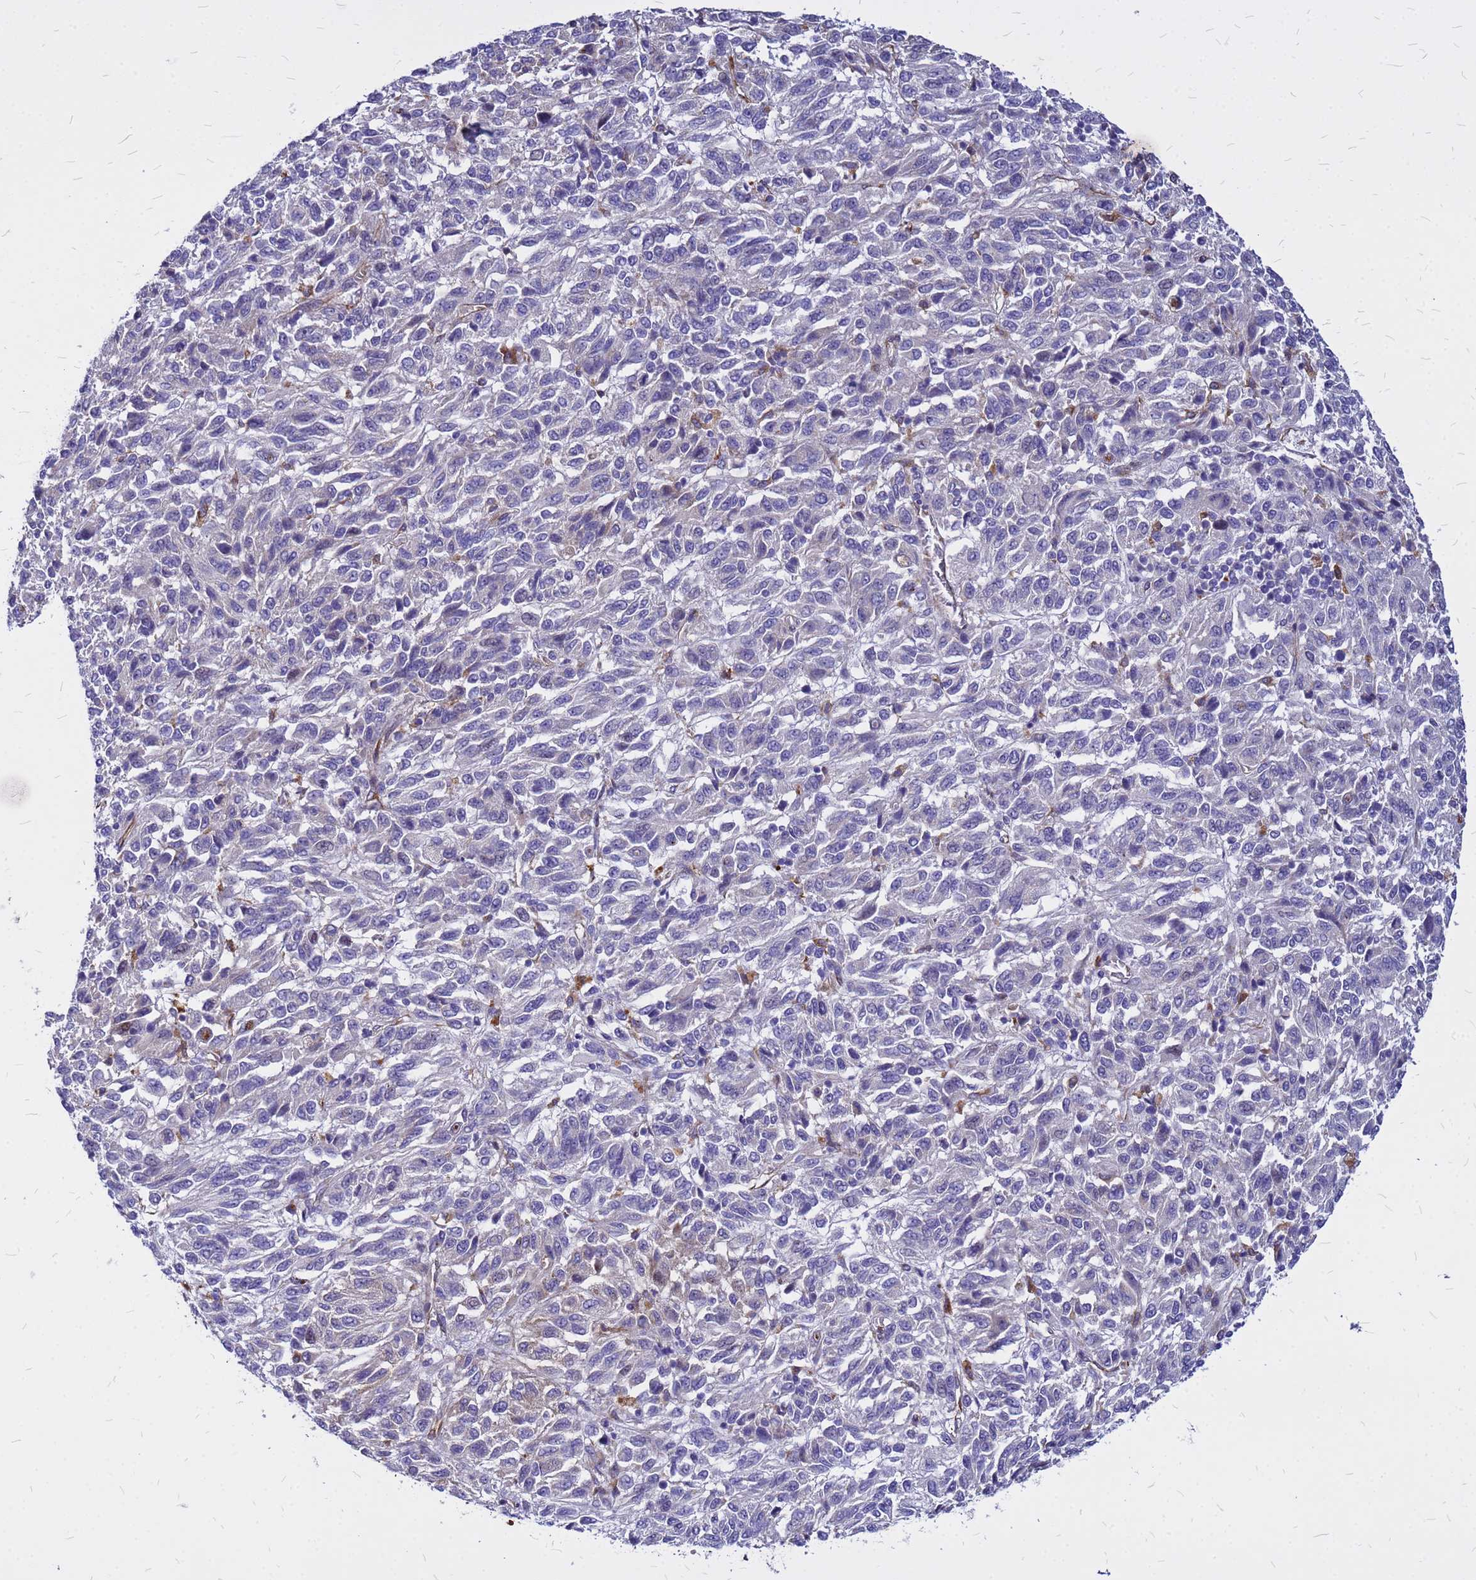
{"staining": {"intensity": "negative", "quantity": "none", "location": "none"}, "tissue": "melanoma", "cell_type": "Tumor cells", "image_type": "cancer", "snomed": [{"axis": "morphology", "description": "Malignant melanoma, Metastatic site"}, {"axis": "topography", "description": "Lung"}], "caption": "This is an immunohistochemistry photomicrograph of human malignant melanoma (metastatic site). There is no expression in tumor cells.", "gene": "NOSTRIN", "patient": {"sex": "male", "age": 64}}